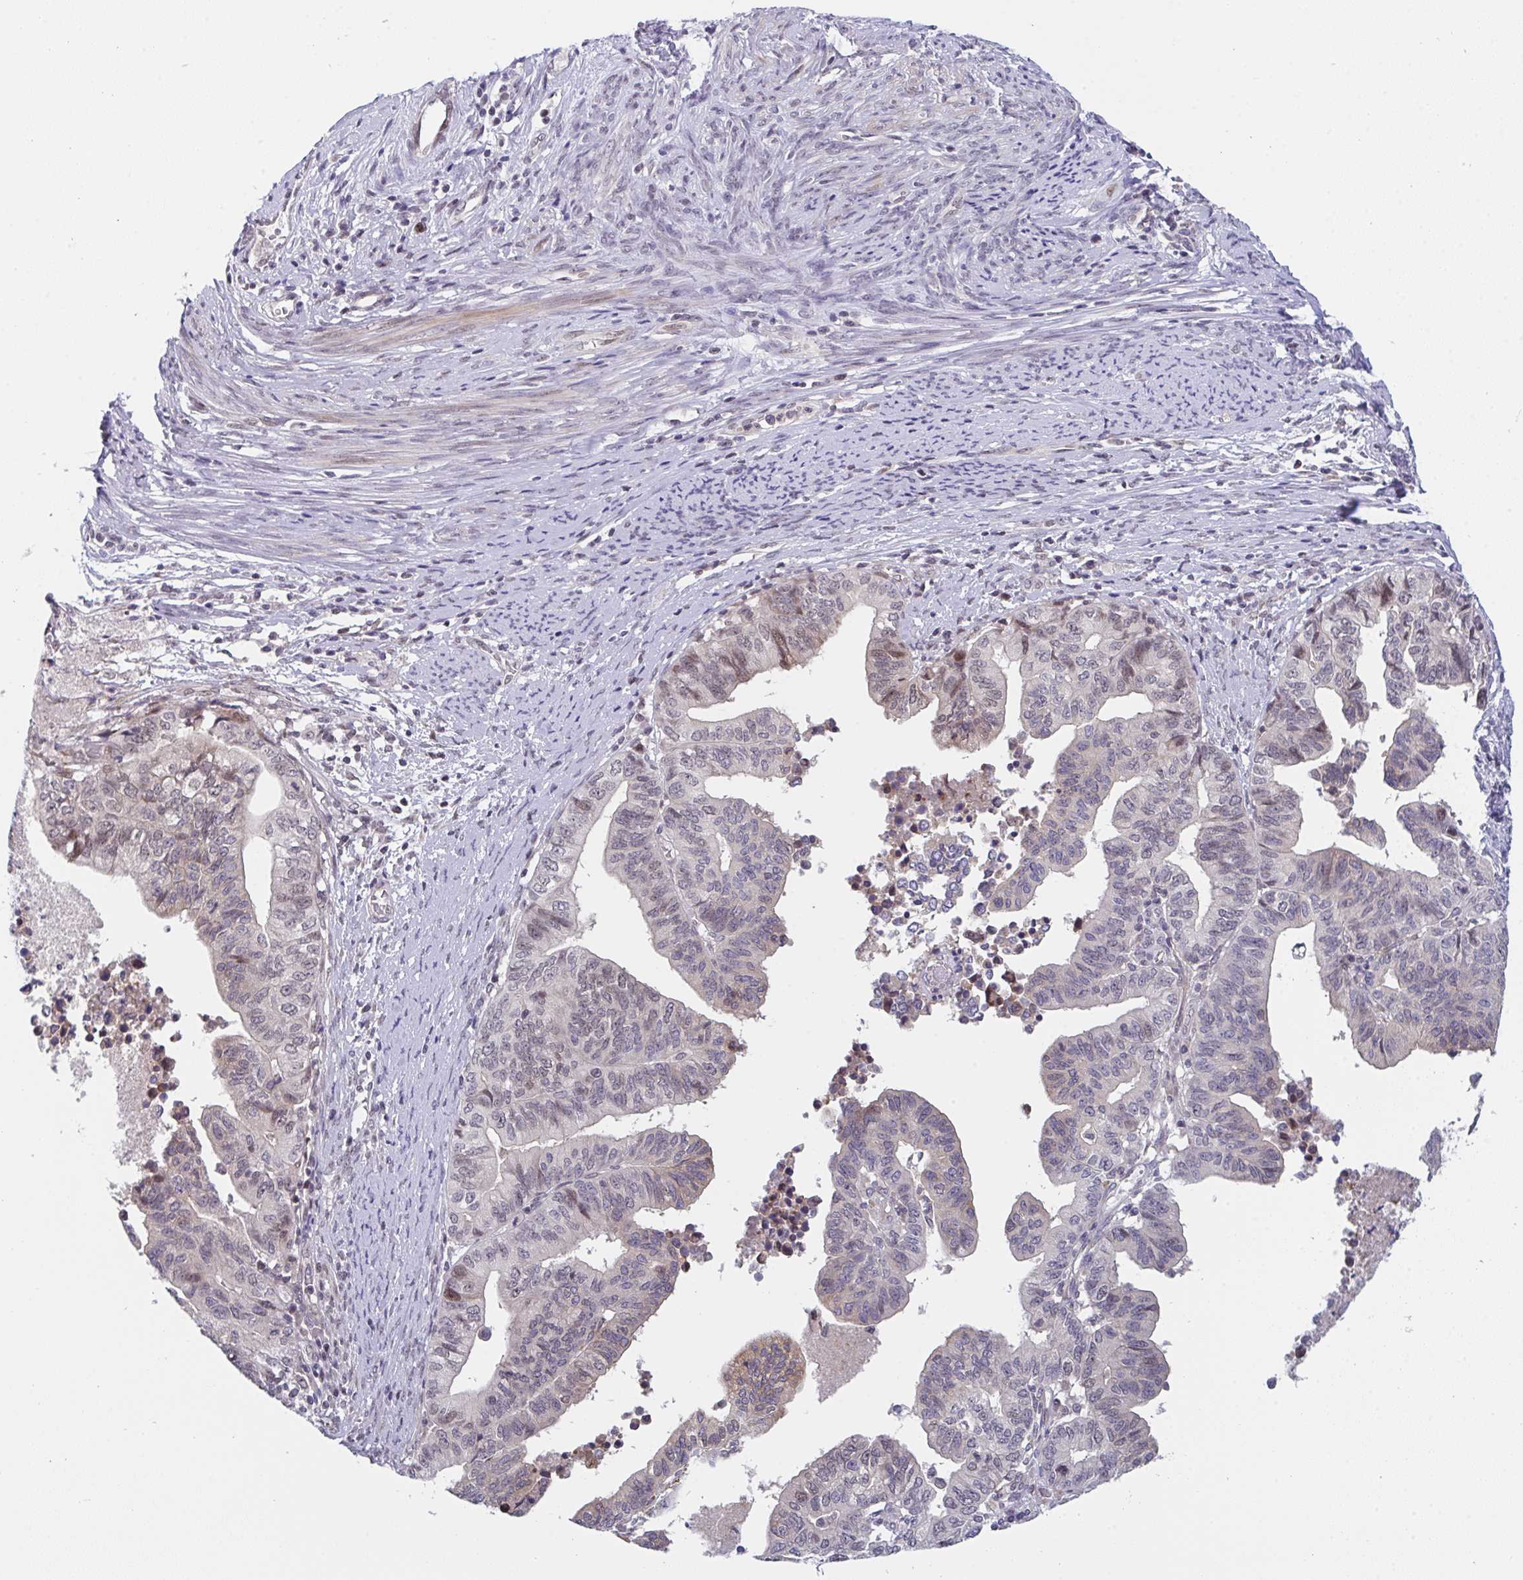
{"staining": {"intensity": "moderate", "quantity": "<25%", "location": "cytoplasmic/membranous,nuclear"}, "tissue": "endometrial cancer", "cell_type": "Tumor cells", "image_type": "cancer", "snomed": [{"axis": "morphology", "description": "Adenocarcinoma, NOS"}, {"axis": "topography", "description": "Endometrium"}], "caption": "A micrograph showing moderate cytoplasmic/membranous and nuclear staining in approximately <25% of tumor cells in adenocarcinoma (endometrial), as visualized by brown immunohistochemical staining.", "gene": "RBM18", "patient": {"sex": "female", "age": 65}}